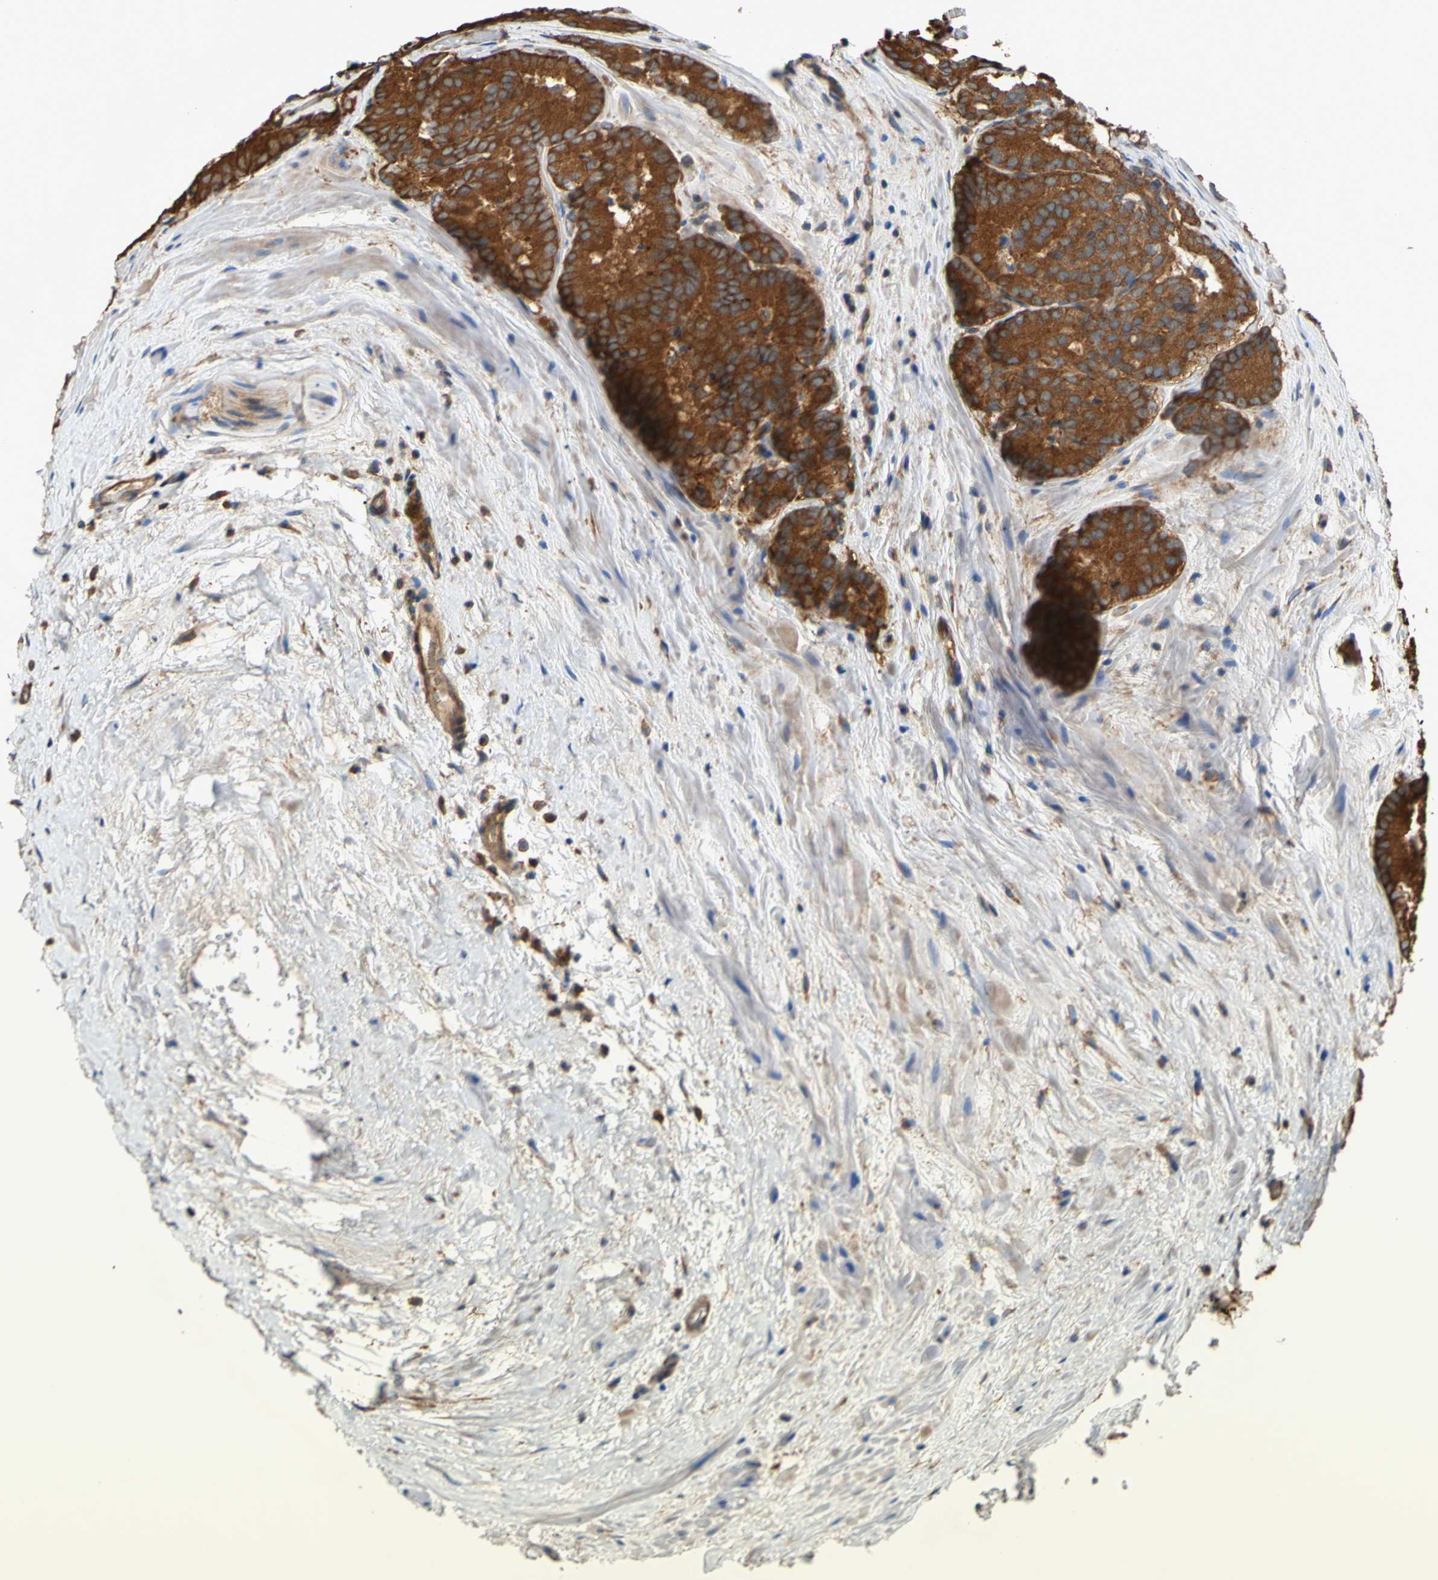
{"staining": {"intensity": "strong", "quantity": ">75%", "location": "cytoplasmic/membranous"}, "tissue": "prostate cancer", "cell_type": "Tumor cells", "image_type": "cancer", "snomed": [{"axis": "morphology", "description": "Adenocarcinoma, High grade"}, {"axis": "topography", "description": "Prostate"}], "caption": "Protein expression analysis of human prostate cancer (high-grade adenocarcinoma) reveals strong cytoplasmic/membranous expression in approximately >75% of tumor cells.", "gene": "CTTN", "patient": {"sex": "male", "age": 64}}